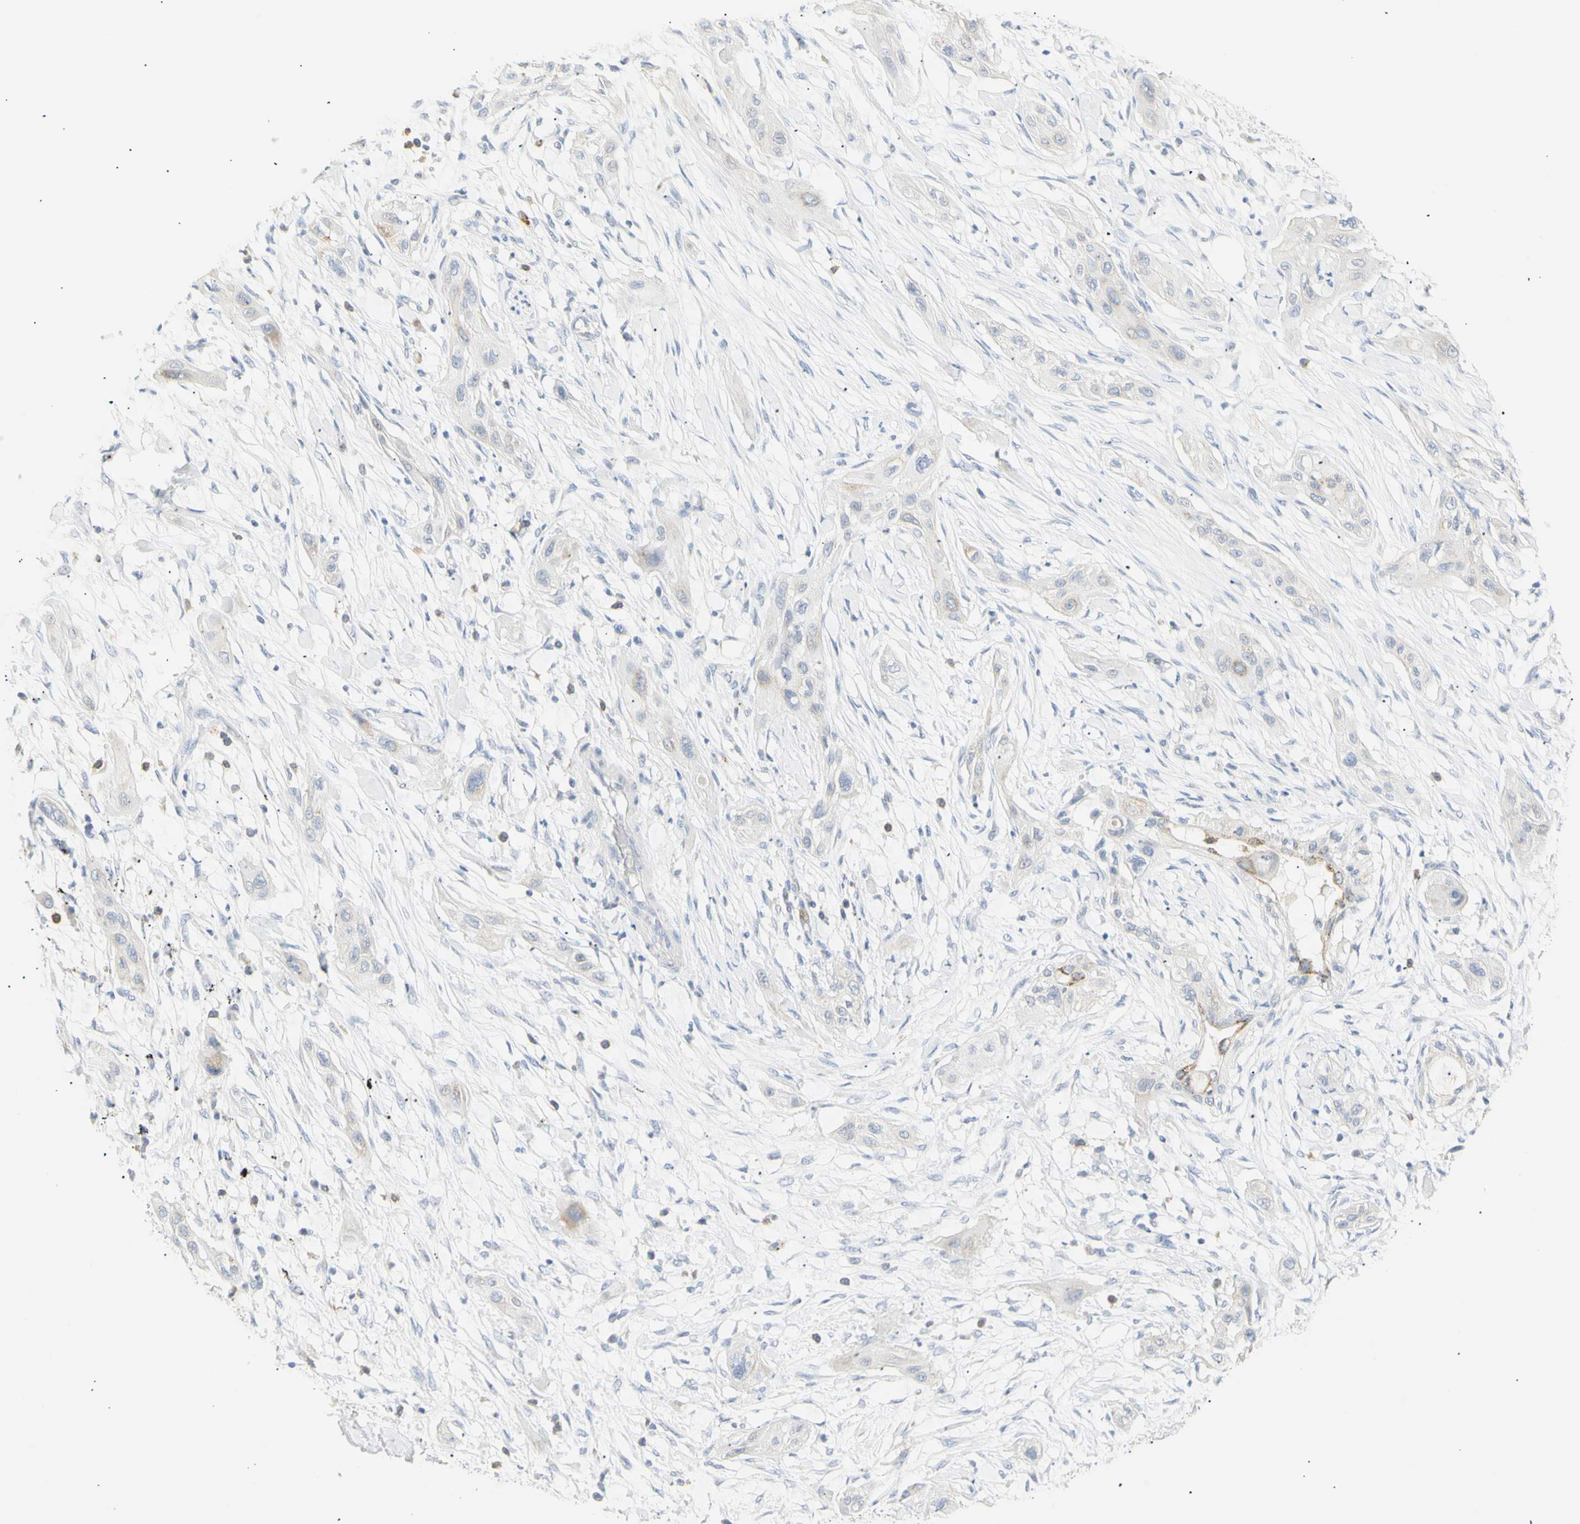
{"staining": {"intensity": "moderate", "quantity": "<25%", "location": "cytoplasmic/membranous"}, "tissue": "lung cancer", "cell_type": "Tumor cells", "image_type": "cancer", "snomed": [{"axis": "morphology", "description": "Squamous cell carcinoma, NOS"}, {"axis": "topography", "description": "Lung"}], "caption": "Tumor cells display low levels of moderate cytoplasmic/membranous positivity in approximately <25% of cells in human lung squamous cell carcinoma.", "gene": "B4GALNT3", "patient": {"sex": "female", "age": 47}}